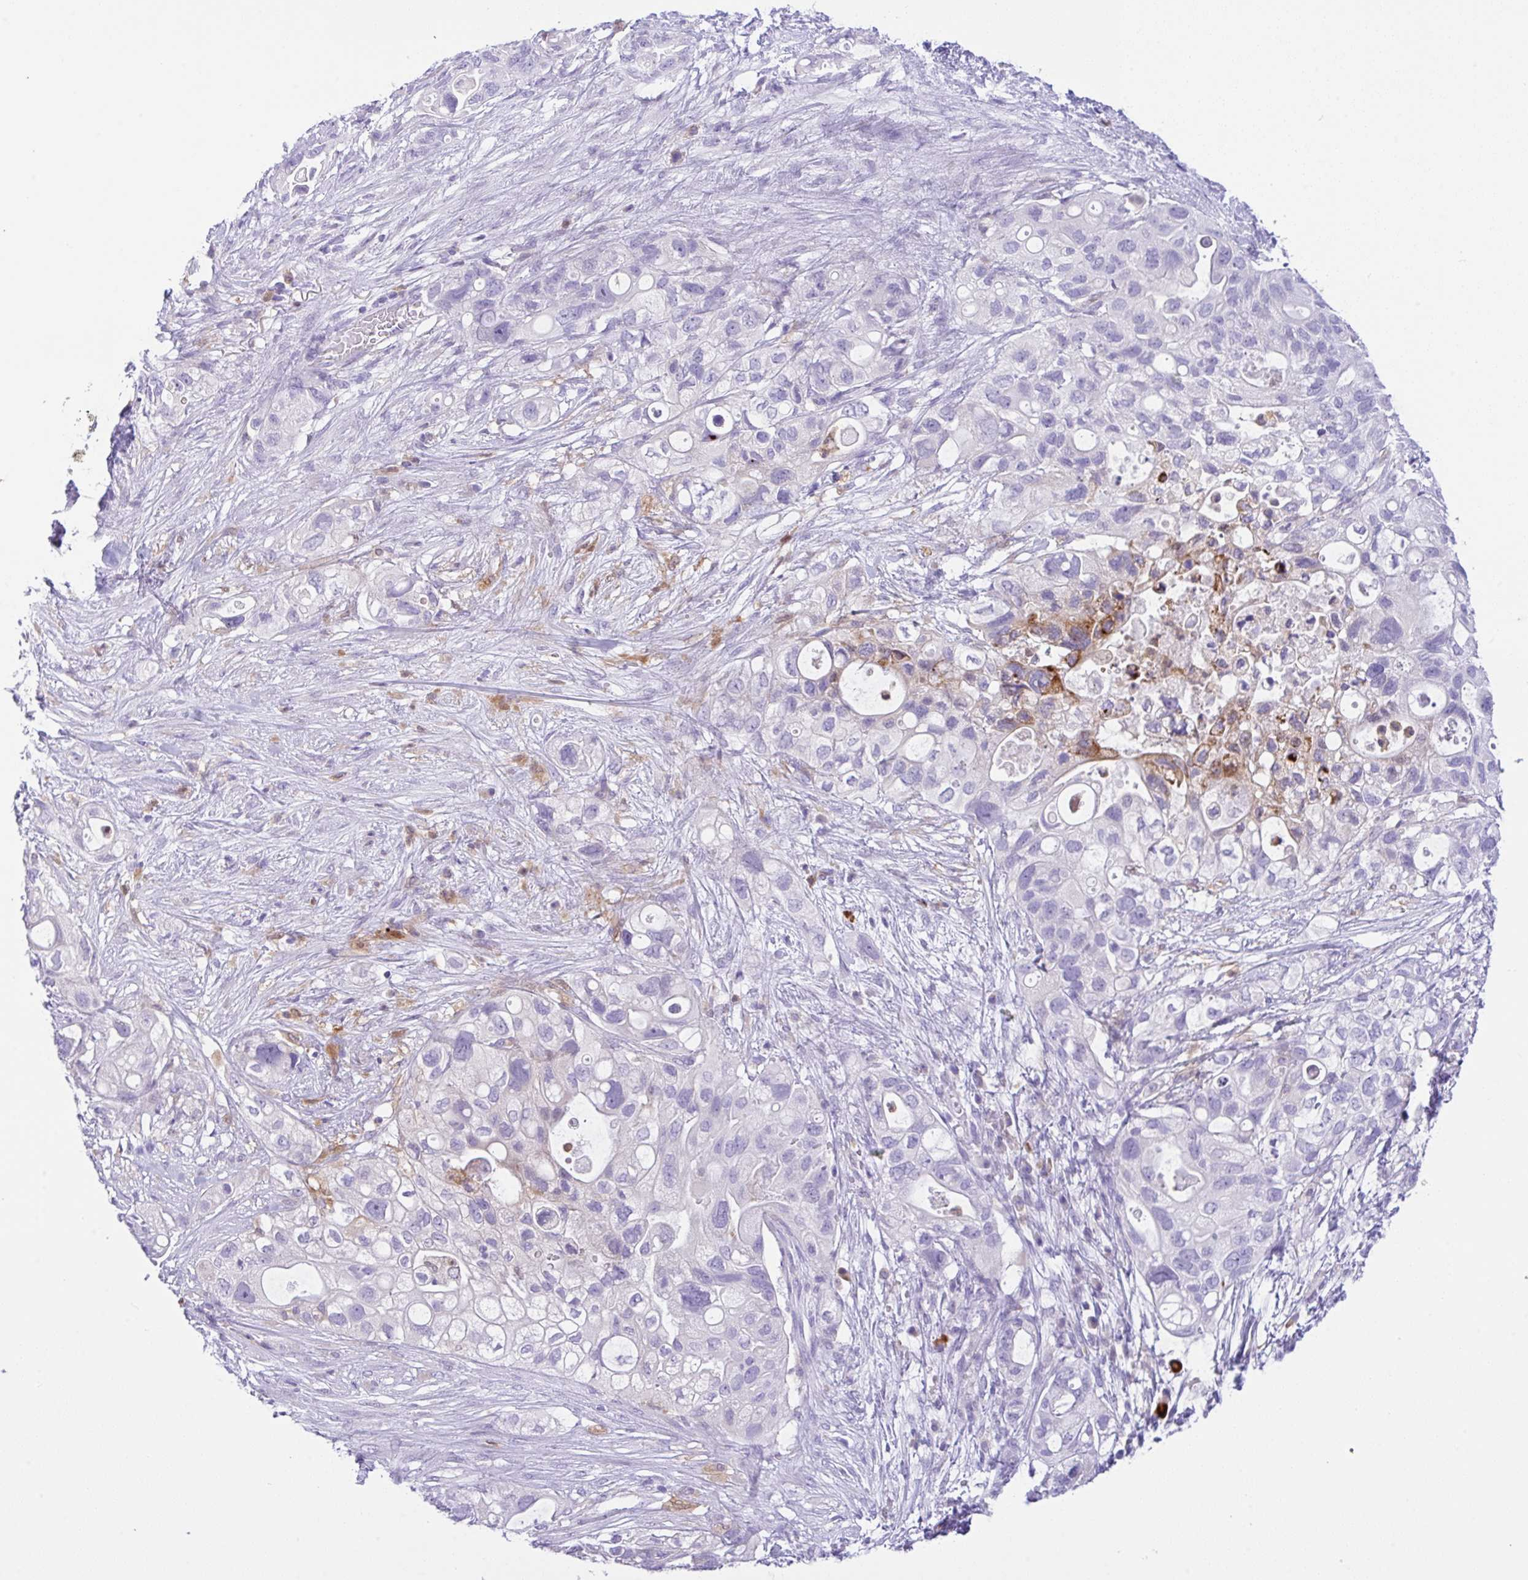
{"staining": {"intensity": "negative", "quantity": "none", "location": "none"}, "tissue": "pancreatic cancer", "cell_type": "Tumor cells", "image_type": "cancer", "snomed": [{"axis": "morphology", "description": "Adenocarcinoma, NOS"}, {"axis": "topography", "description": "Pancreas"}], "caption": "Histopathology image shows no protein expression in tumor cells of pancreatic cancer tissue.", "gene": "NCF1", "patient": {"sex": "female", "age": 72}}